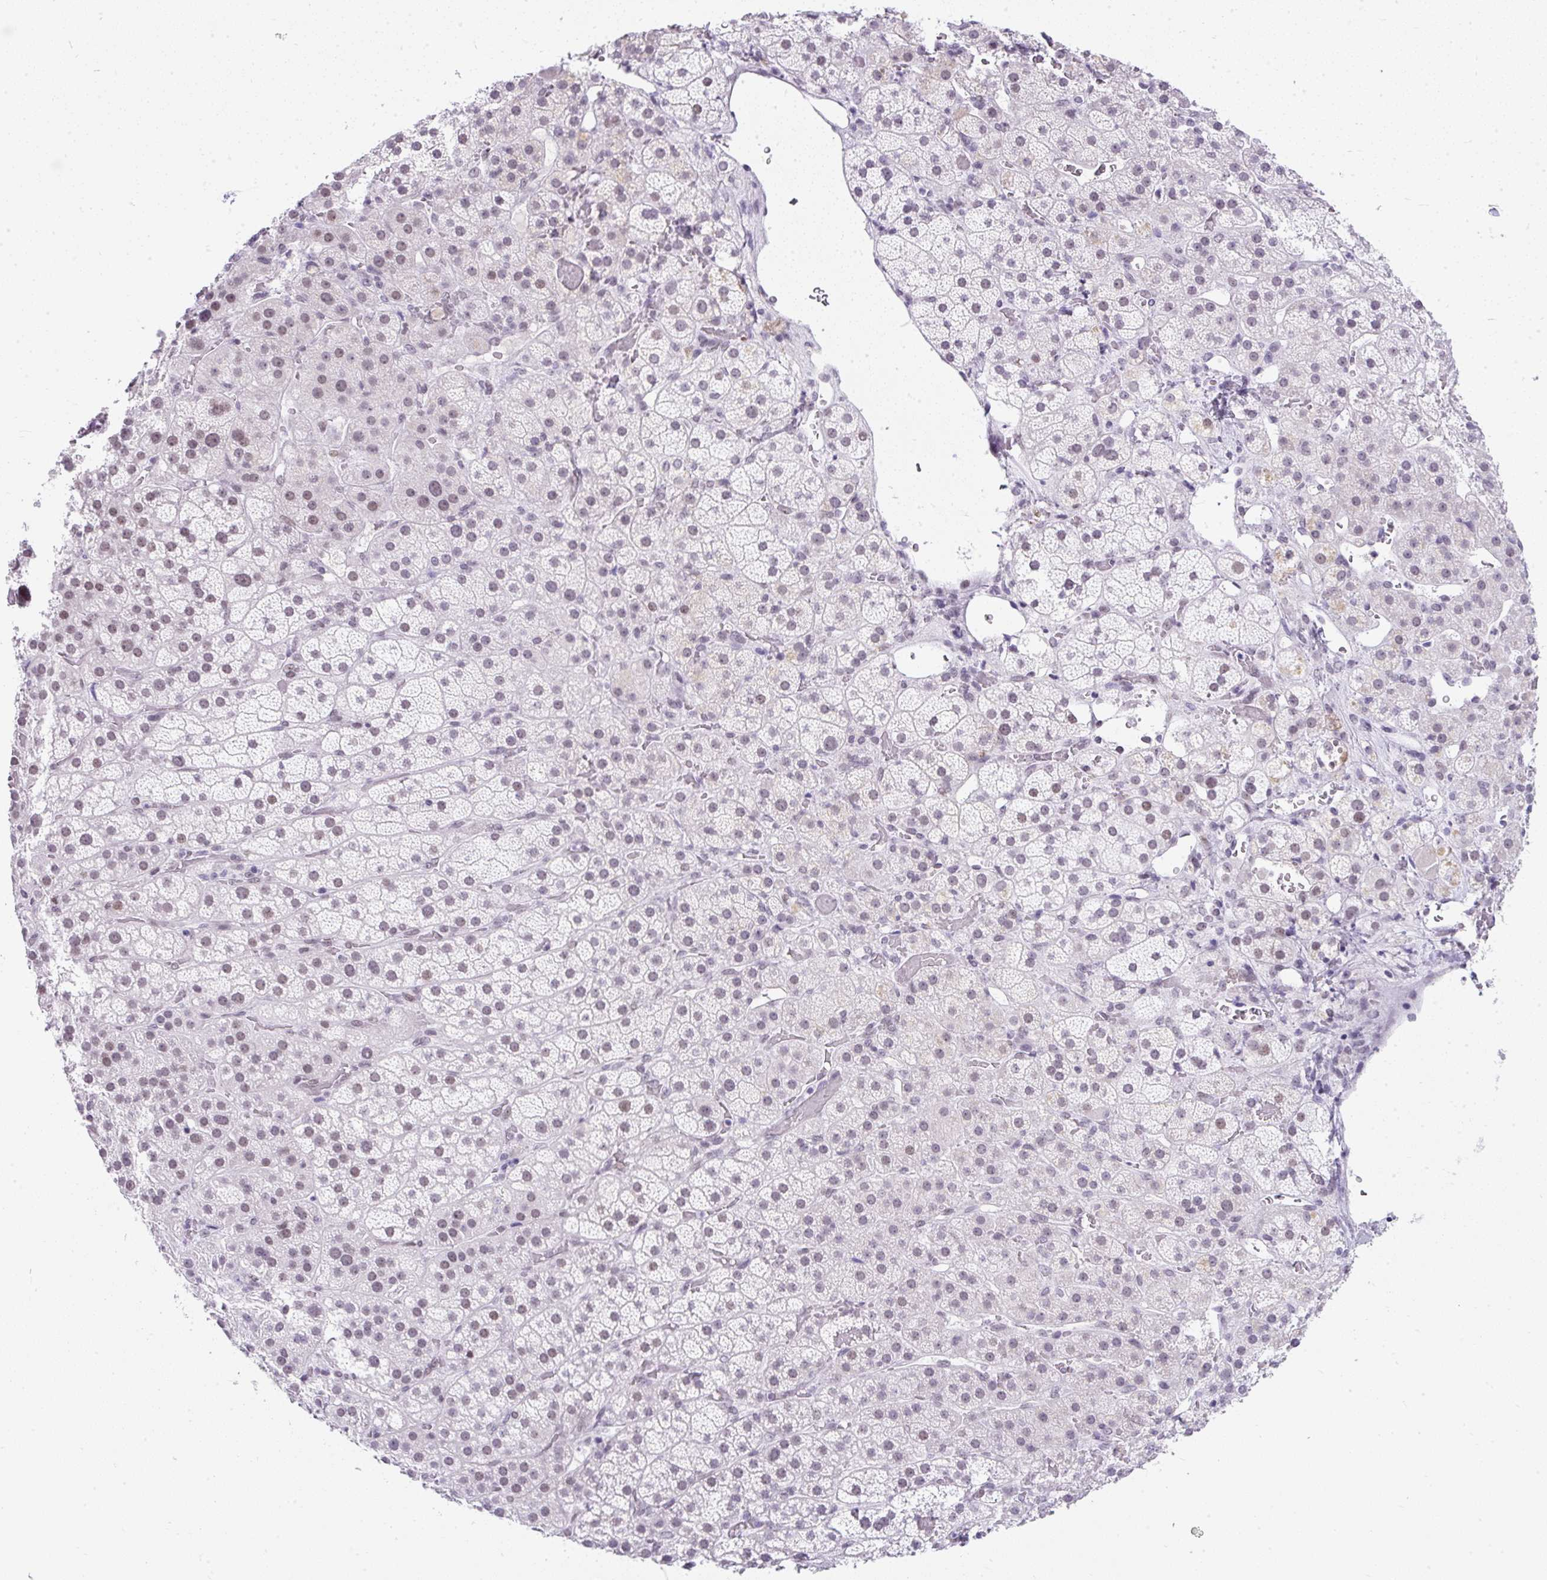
{"staining": {"intensity": "weak", "quantity": "25%-75%", "location": "nuclear"}, "tissue": "adrenal gland", "cell_type": "Glandular cells", "image_type": "normal", "snomed": [{"axis": "morphology", "description": "Normal tissue, NOS"}, {"axis": "topography", "description": "Adrenal gland"}], "caption": "An IHC histopathology image of normal tissue is shown. Protein staining in brown labels weak nuclear positivity in adrenal gland within glandular cells.", "gene": "PLCXD2", "patient": {"sex": "male", "age": 57}}